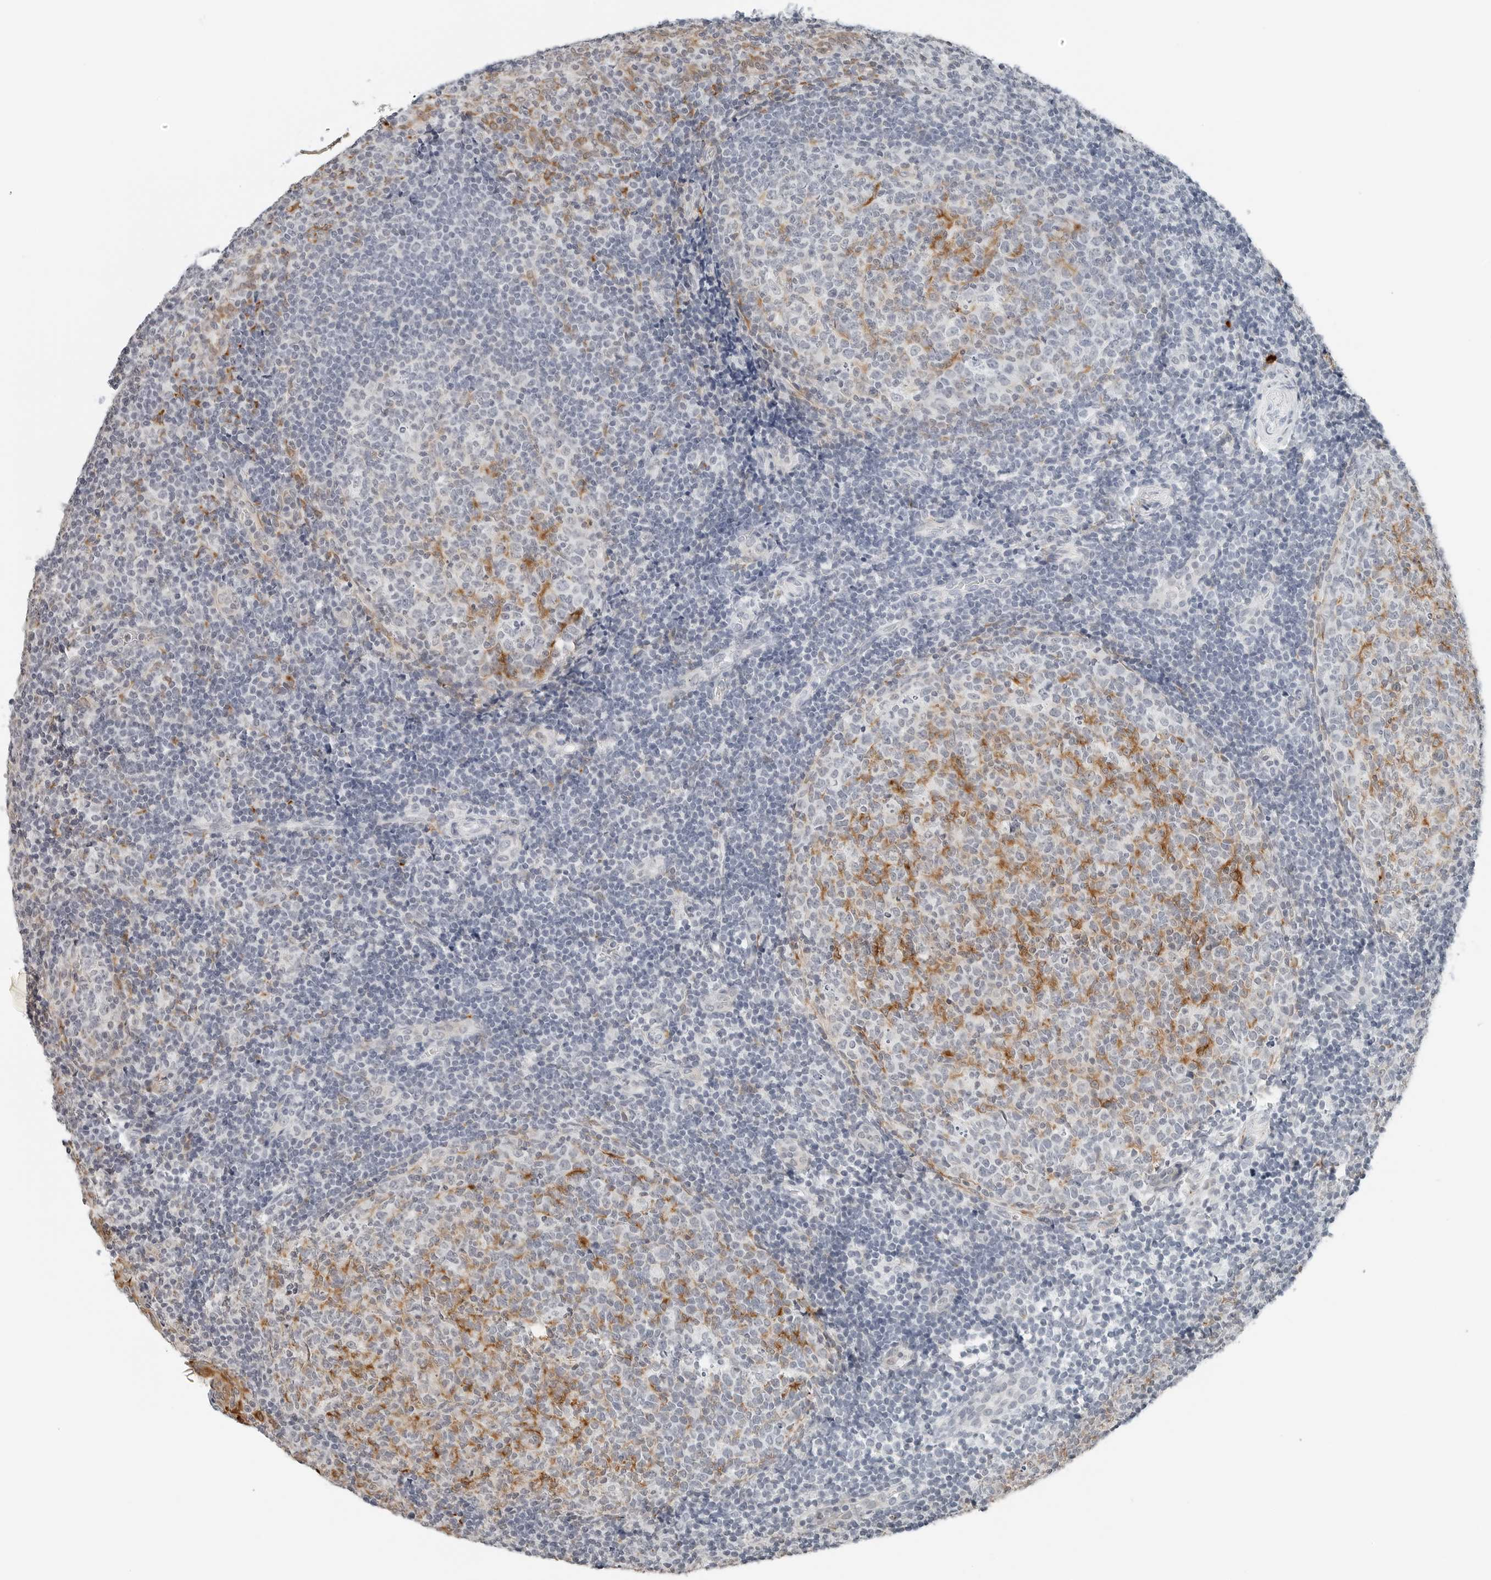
{"staining": {"intensity": "moderate", "quantity": "25%-75%", "location": "cytoplasmic/membranous"}, "tissue": "tonsil", "cell_type": "Germinal center cells", "image_type": "normal", "snomed": [{"axis": "morphology", "description": "Normal tissue, NOS"}, {"axis": "topography", "description": "Tonsil"}], "caption": "Immunohistochemistry staining of benign tonsil, which reveals medium levels of moderate cytoplasmic/membranous positivity in about 25%-75% of germinal center cells indicating moderate cytoplasmic/membranous protein expression. The staining was performed using DAB (brown) for protein detection and nuclei were counterstained in hematoxylin (blue).", "gene": "P4HA2", "patient": {"sex": "female", "age": 19}}